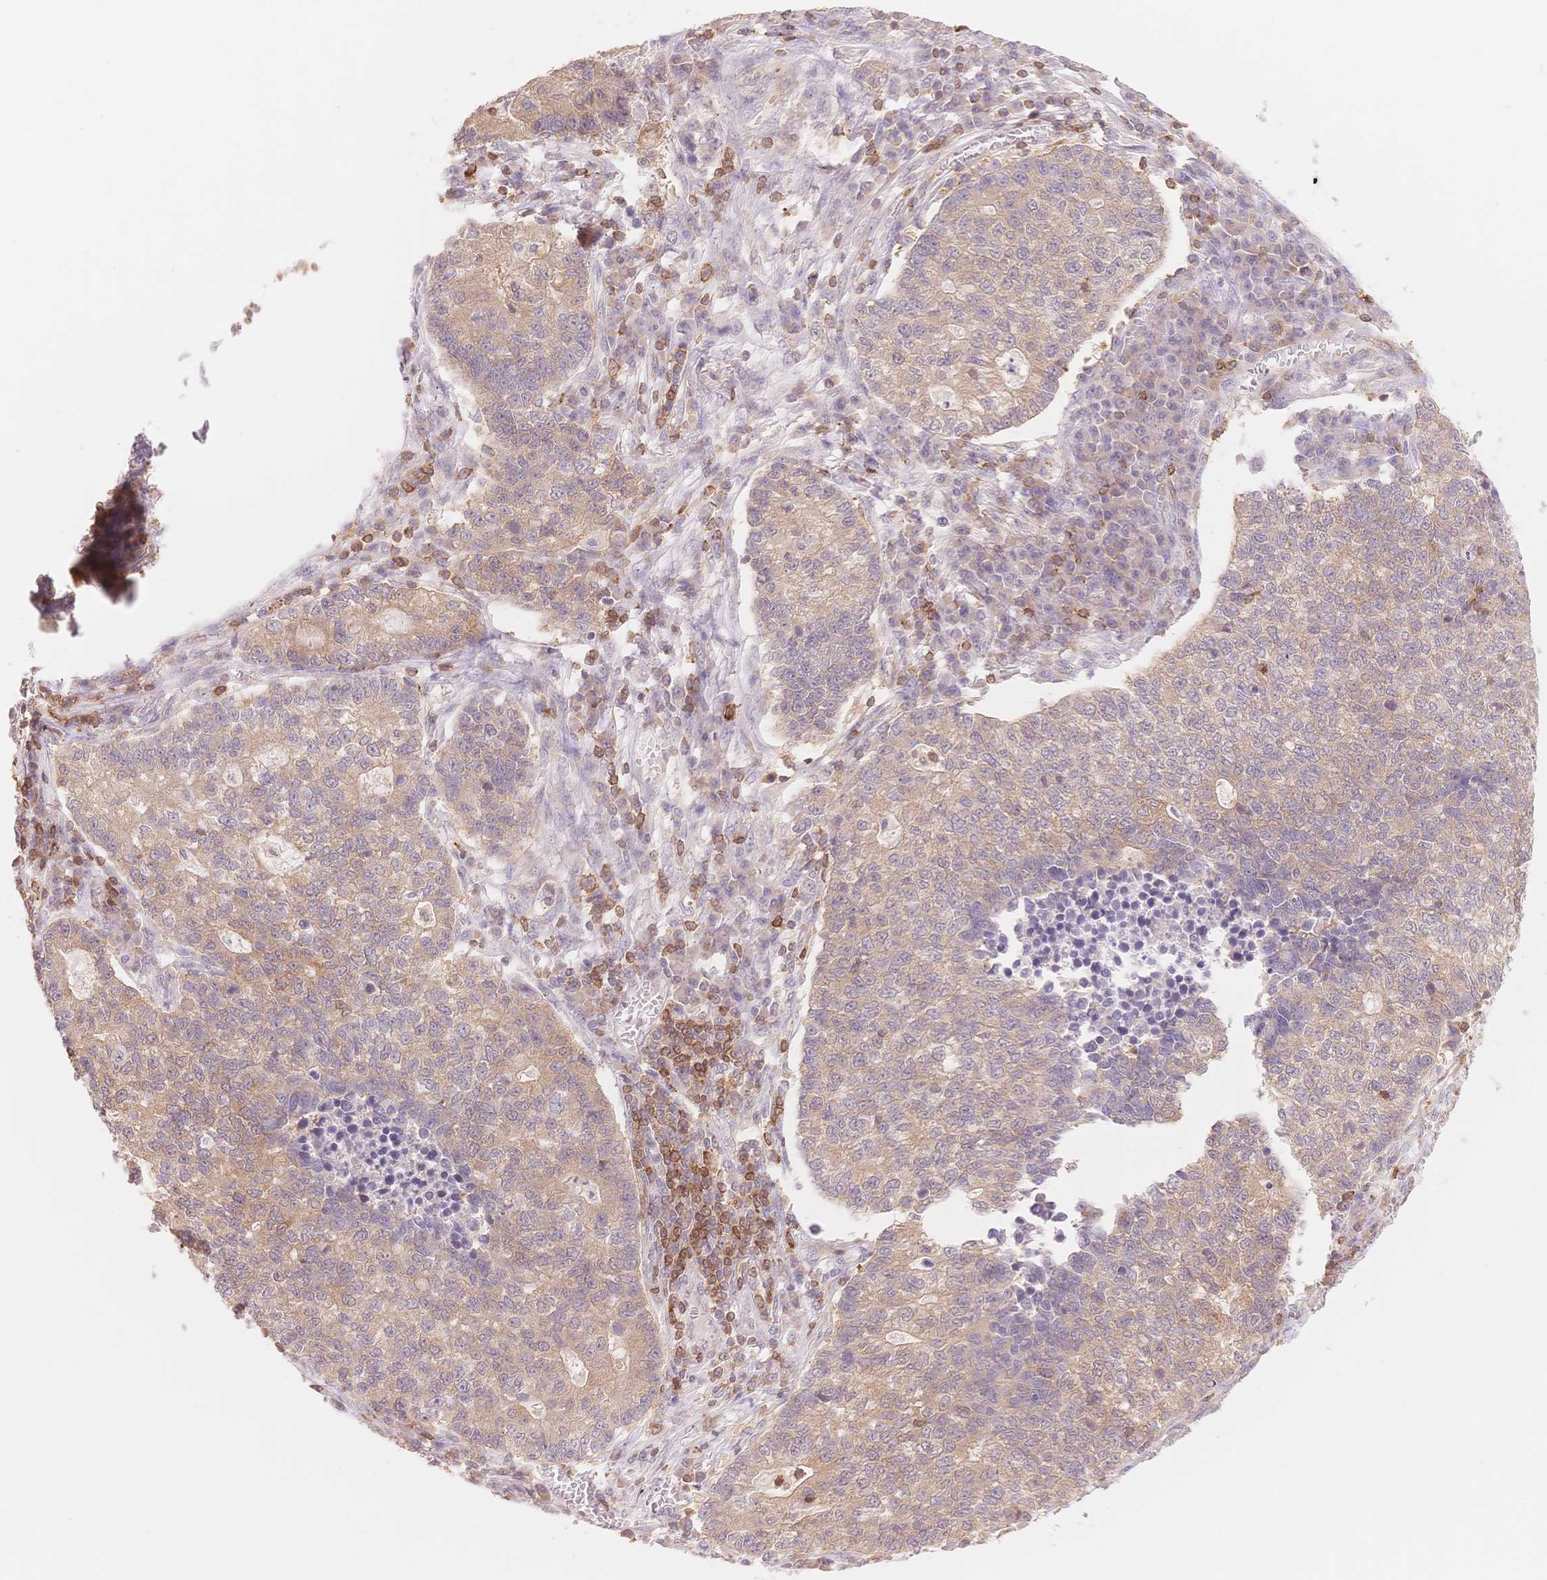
{"staining": {"intensity": "weak", "quantity": ">75%", "location": "cytoplasmic/membranous"}, "tissue": "lung cancer", "cell_type": "Tumor cells", "image_type": "cancer", "snomed": [{"axis": "morphology", "description": "Adenocarcinoma, NOS"}, {"axis": "topography", "description": "Lung"}], "caption": "An image of lung adenocarcinoma stained for a protein shows weak cytoplasmic/membranous brown staining in tumor cells. (DAB IHC with brightfield microscopy, high magnification).", "gene": "STK39", "patient": {"sex": "male", "age": 57}}